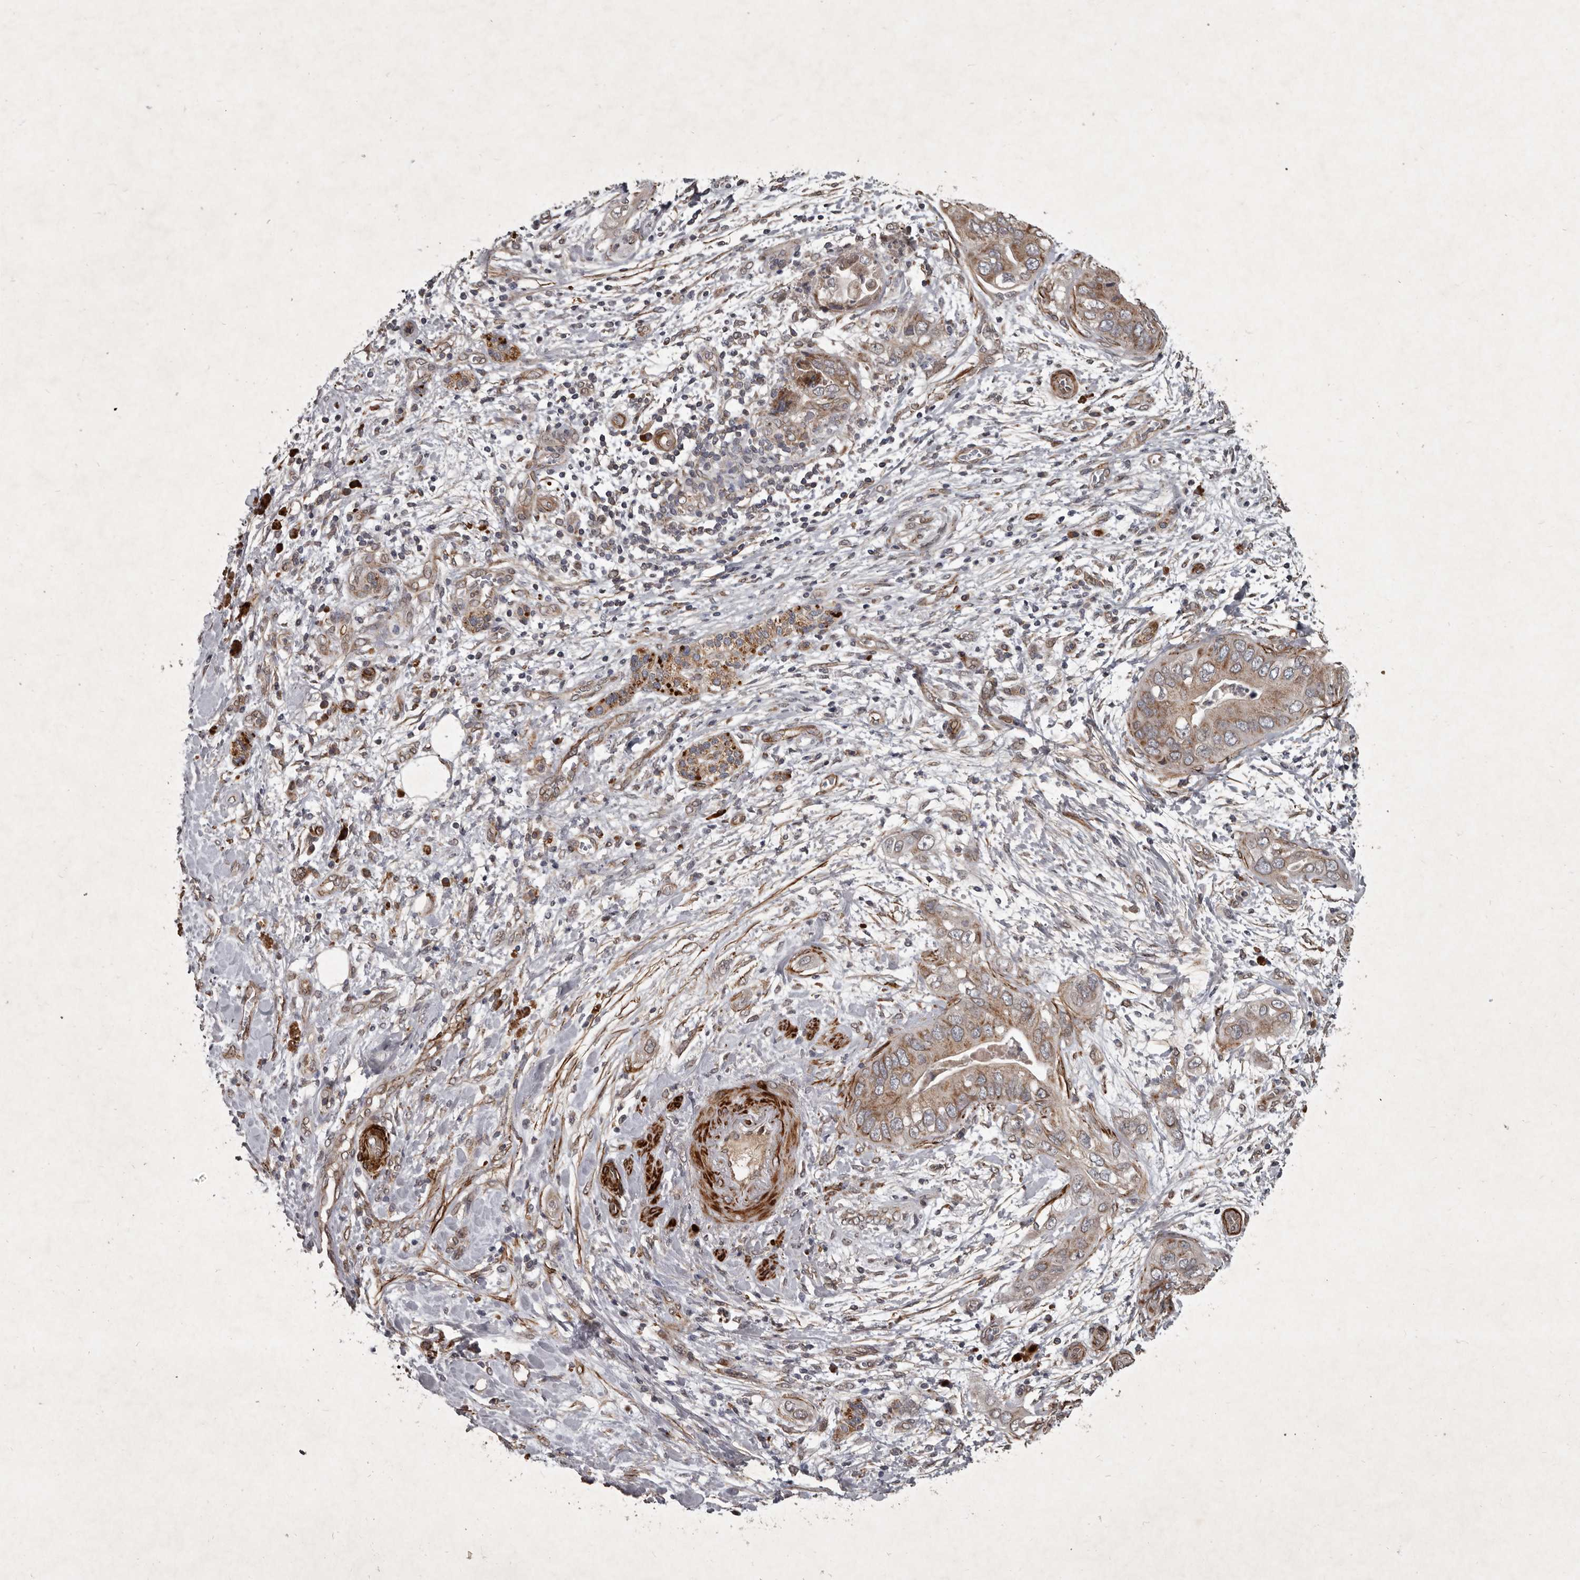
{"staining": {"intensity": "weak", "quantity": "25%-75%", "location": "cytoplasmic/membranous"}, "tissue": "pancreatic cancer", "cell_type": "Tumor cells", "image_type": "cancer", "snomed": [{"axis": "morphology", "description": "Adenocarcinoma, NOS"}, {"axis": "topography", "description": "Pancreas"}], "caption": "Immunohistochemistry (IHC) histopathology image of neoplastic tissue: human pancreatic adenocarcinoma stained using immunohistochemistry shows low levels of weak protein expression localized specifically in the cytoplasmic/membranous of tumor cells, appearing as a cytoplasmic/membranous brown color.", "gene": "MRPS15", "patient": {"sex": "female", "age": 78}}